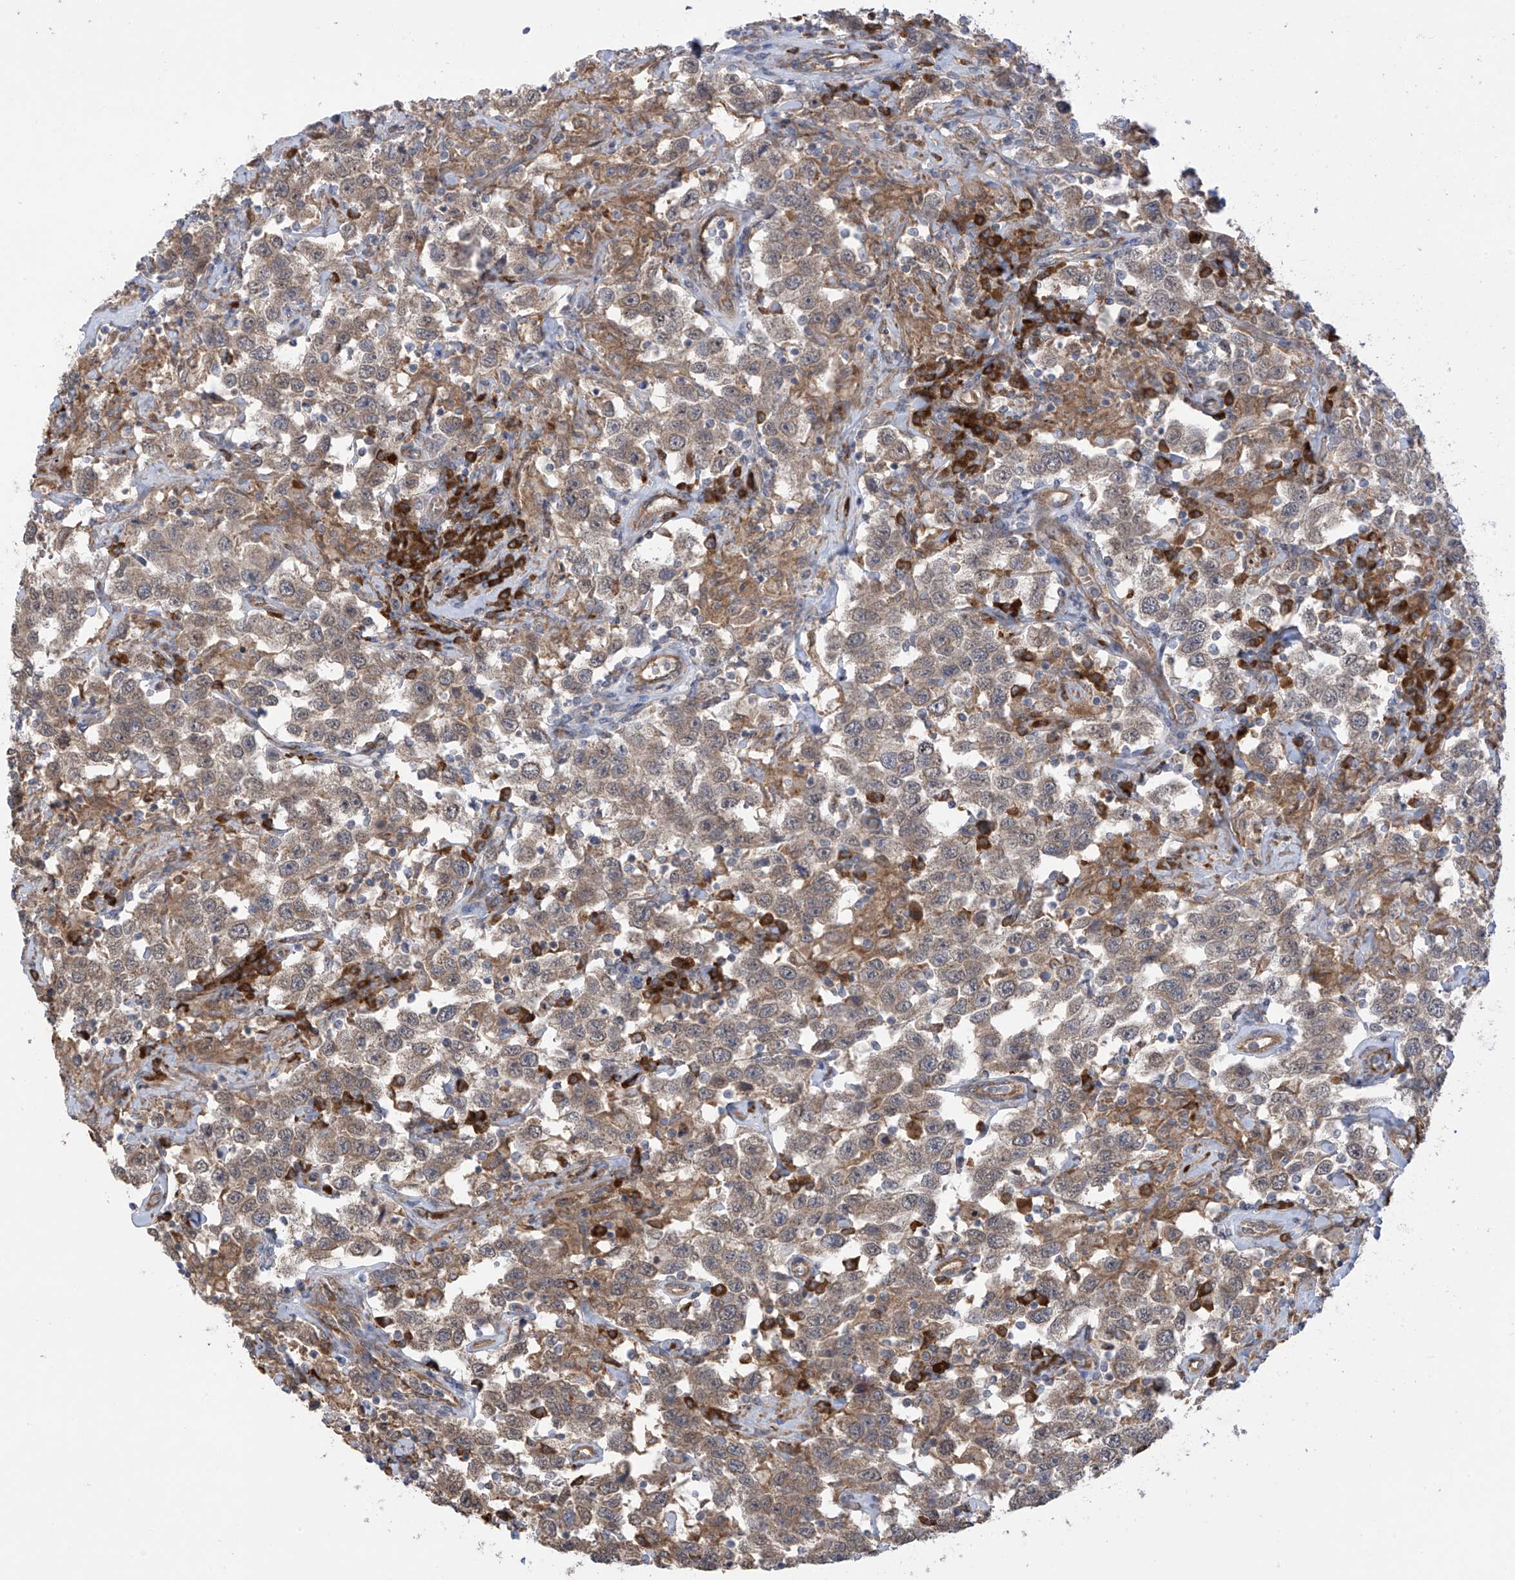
{"staining": {"intensity": "weak", "quantity": ">75%", "location": "cytoplasmic/membranous"}, "tissue": "testis cancer", "cell_type": "Tumor cells", "image_type": "cancer", "snomed": [{"axis": "morphology", "description": "Seminoma, NOS"}, {"axis": "topography", "description": "Testis"}], "caption": "IHC histopathology image of neoplastic tissue: human testis cancer stained using immunohistochemistry exhibits low levels of weak protein expression localized specifically in the cytoplasmic/membranous of tumor cells, appearing as a cytoplasmic/membranous brown color.", "gene": "KIAA1522", "patient": {"sex": "male", "age": 41}}